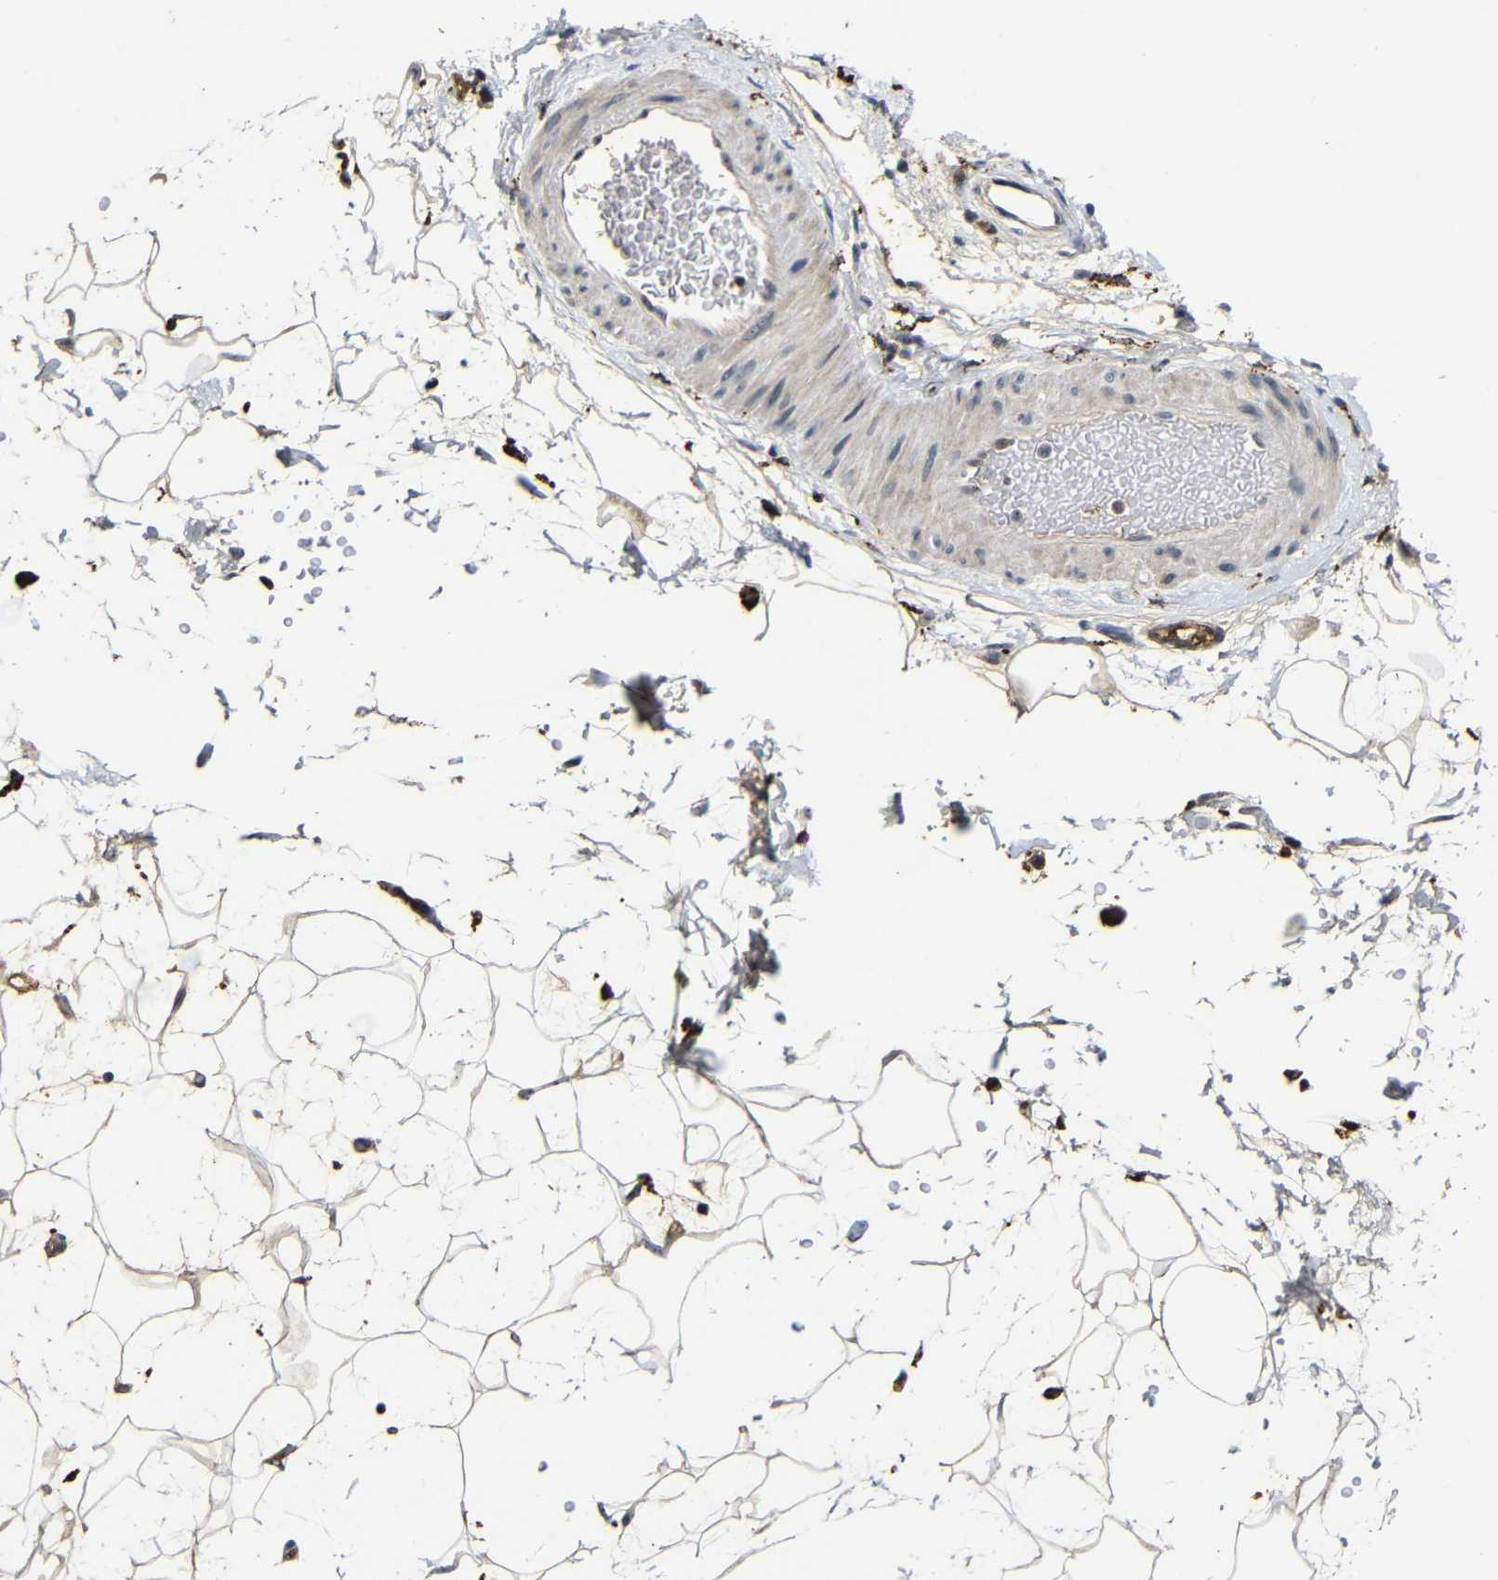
{"staining": {"intensity": "weak", "quantity": ">75%", "location": "cytoplasmic/membranous"}, "tissue": "adipose tissue", "cell_type": "Adipocytes", "image_type": "normal", "snomed": [{"axis": "morphology", "description": "Normal tissue, NOS"}, {"axis": "topography", "description": "Soft tissue"}], "caption": "Immunohistochemical staining of unremarkable human adipose tissue demonstrates low levels of weak cytoplasmic/membranous expression in about >75% of adipocytes.", "gene": "MYC", "patient": {"sex": "male", "age": 72}}